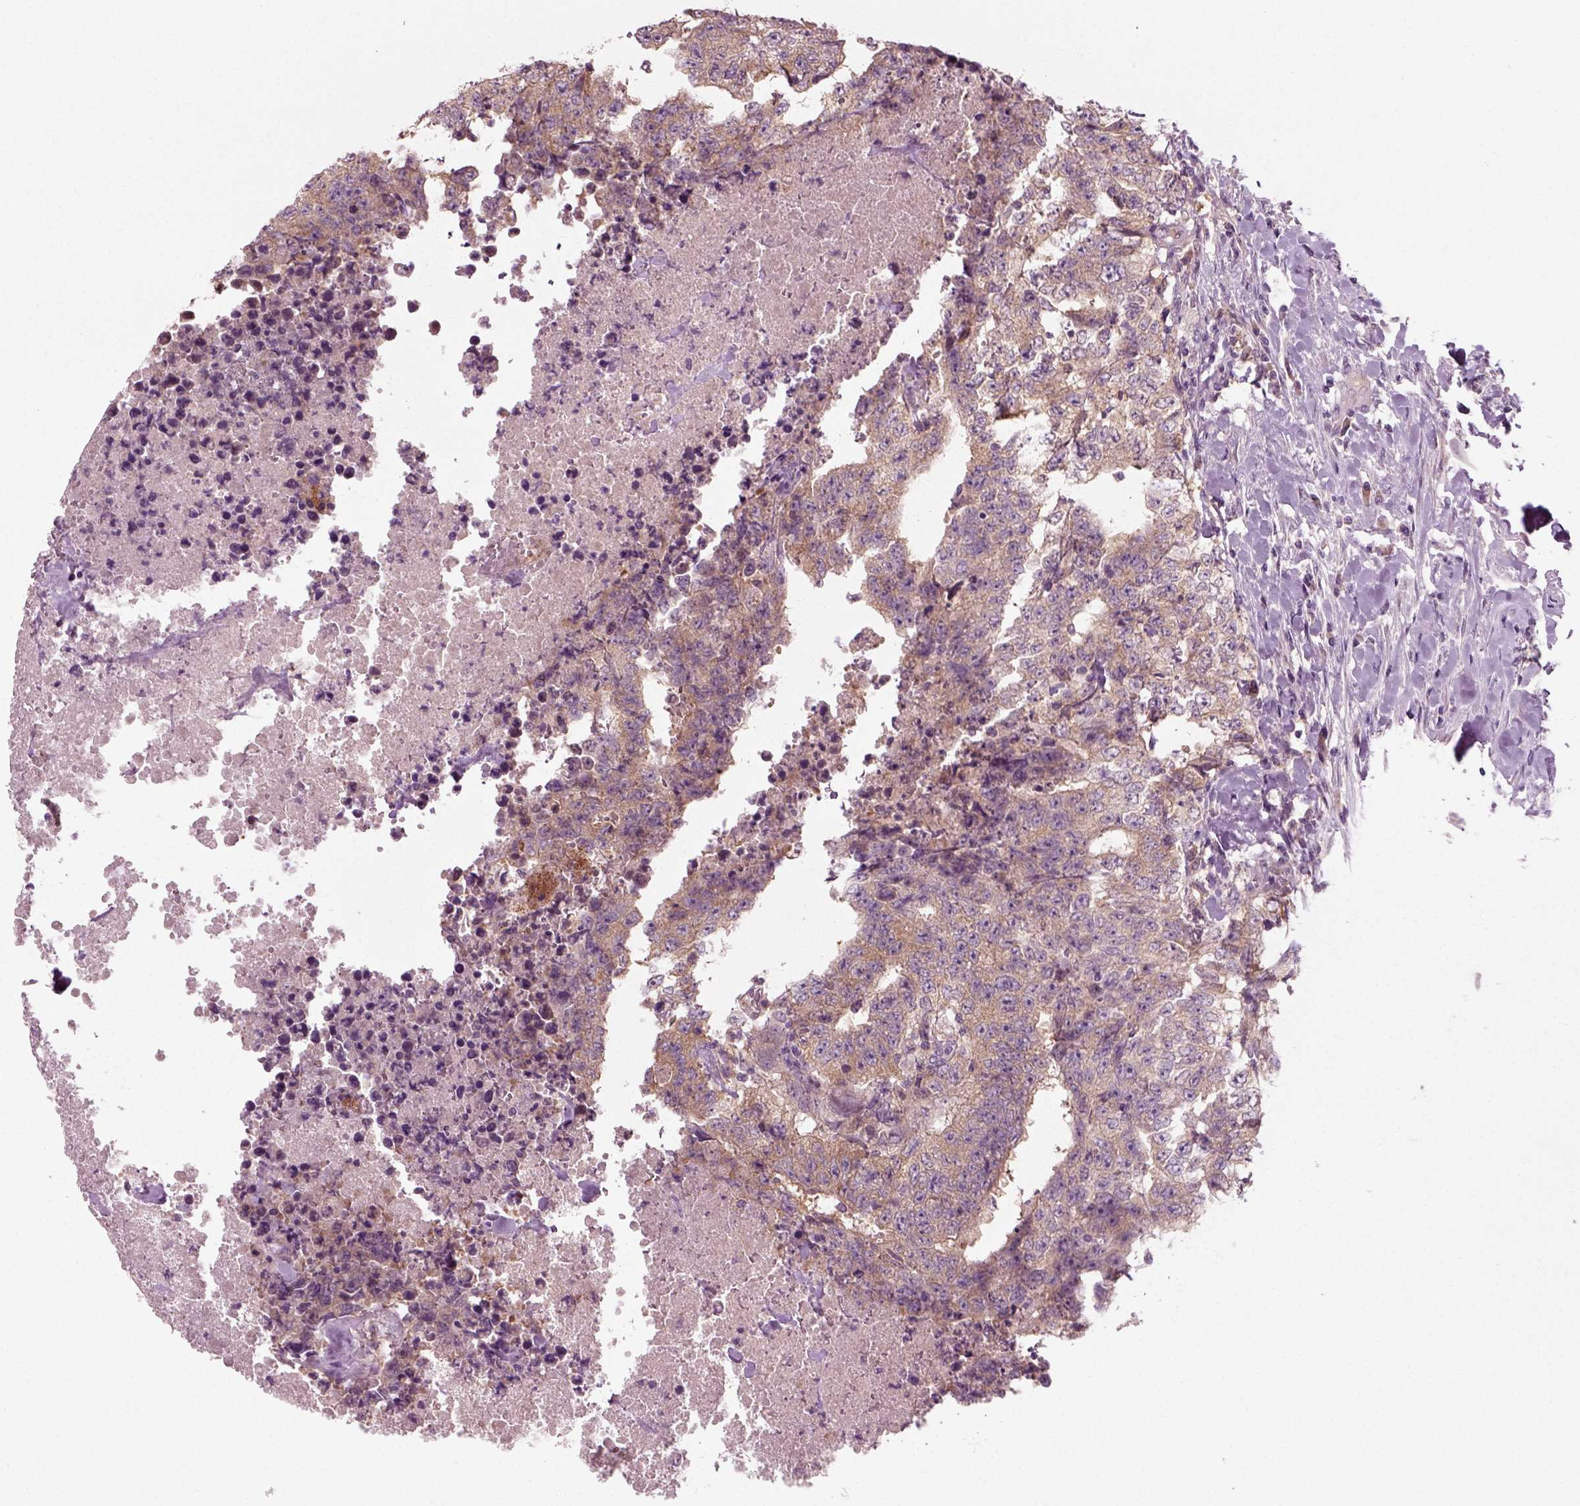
{"staining": {"intensity": "moderate", "quantity": ">75%", "location": "cytoplasmic/membranous"}, "tissue": "testis cancer", "cell_type": "Tumor cells", "image_type": "cancer", "snomed": [{"axis": "morphology", "description": "Carcinoma, Embryonal, NOS"}, {"axis": "topography", "description": "Testis"}], "caption": "There is medium levels of moderate cytoplasmic/membranous expression in tumor cells of embryonal carcinoma (testis), as demonstrated by immunohistochemical staining (brown color).", "gene": "RND2", "patient": {"sex": "male", "age": 24}}